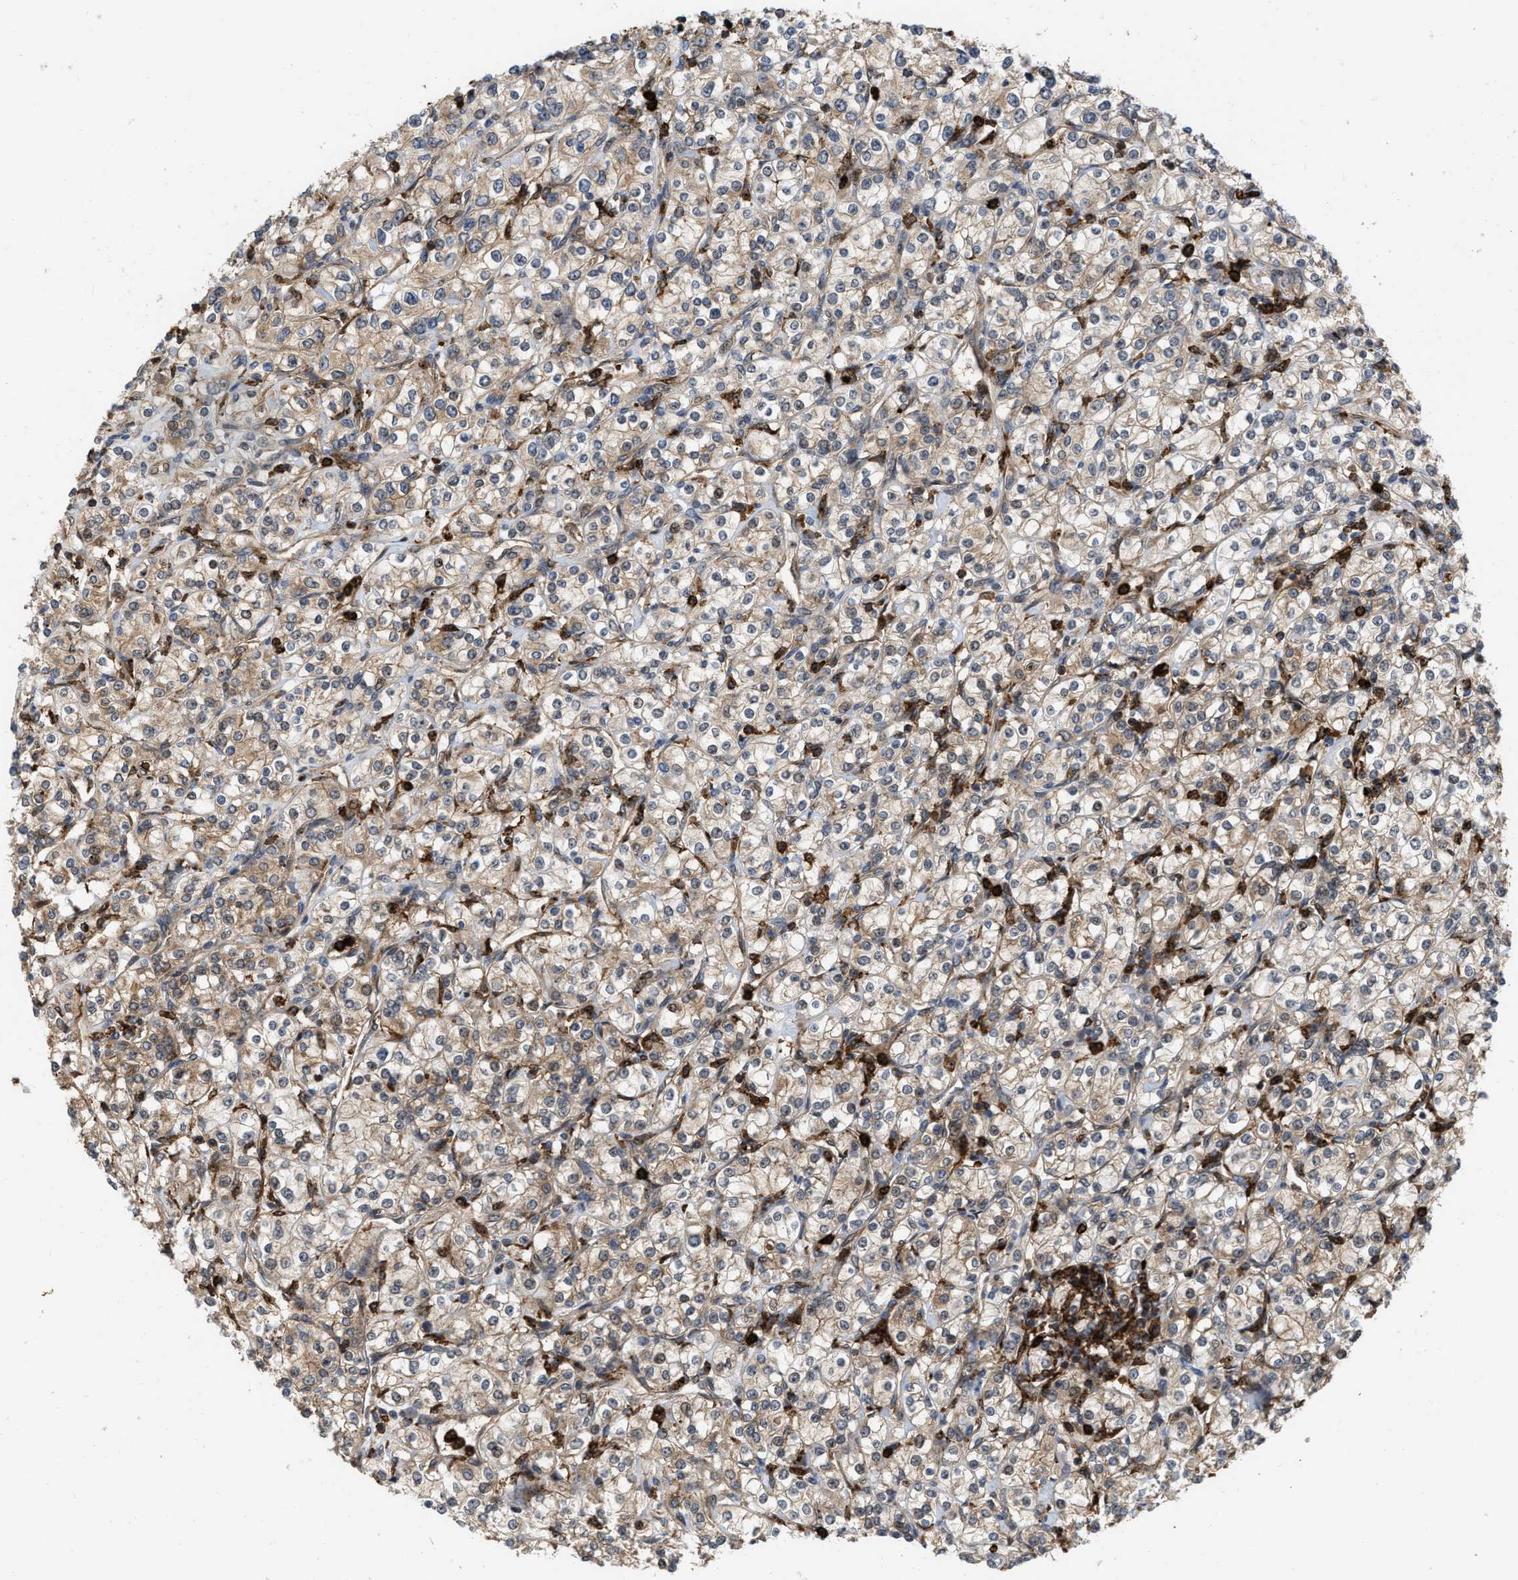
{"staining": {"intensity": "weak", "quantity": ">75%", "location": "cytoplasmic/membranous"}, "tissue": "renal cancer", "cell_type": "Tumor cells", "image_type": "cancer", "snomed": [{"axis": "morphology", "description": "Adenocarcinoma, NOS"}, {"axis": "topography", "description": "Kidney"}], "caption": "Renal cancer (adenocarcinoma) stained for a protein (brown) demonstrates weak cytoplasmic/membranous positive staining in approximately >75% of tumor cells.", "gene": "IQCE", "patient": {"sex": "male", "age": 77}}